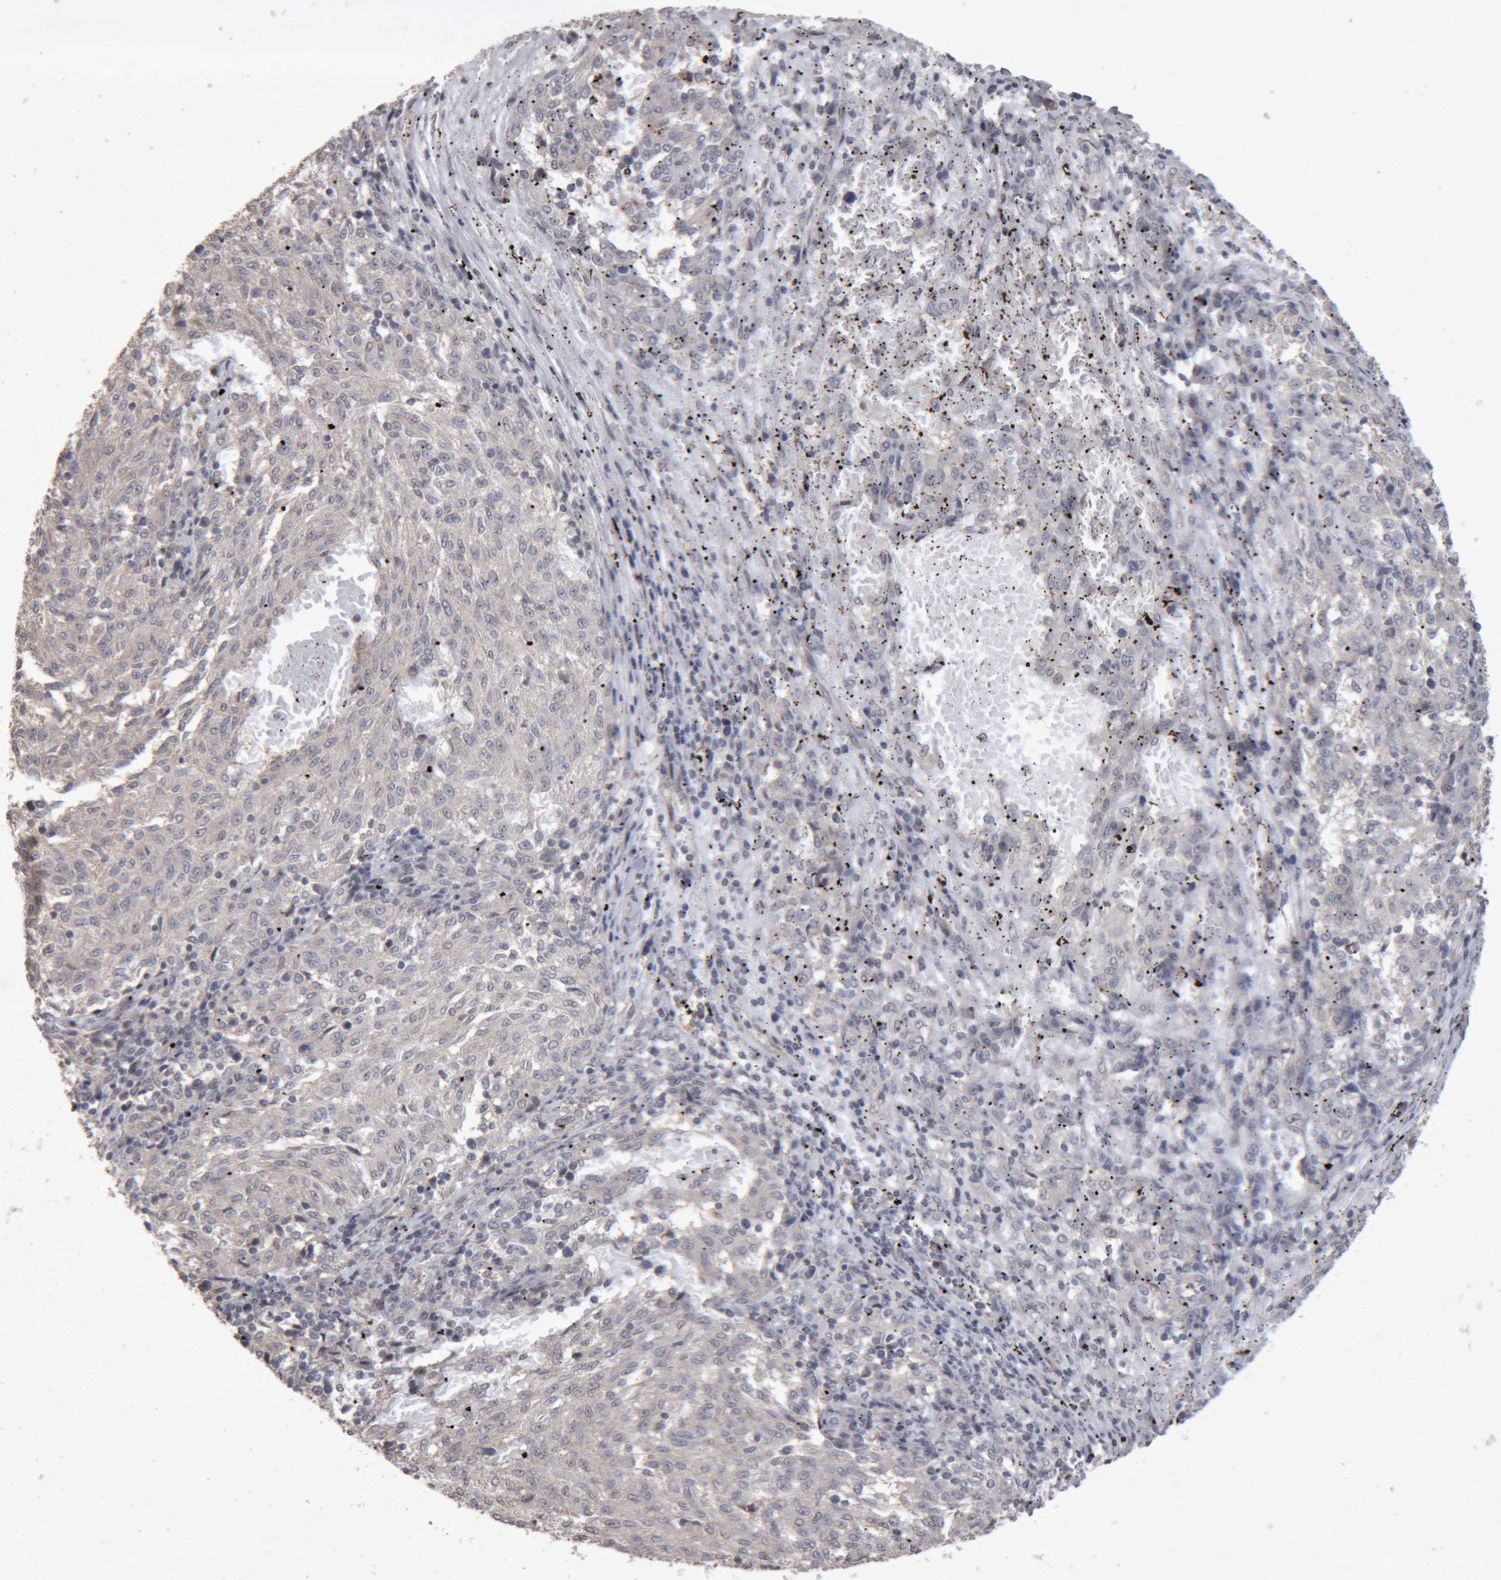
{"staining": {"intensity": "negative", "quantity": "none", "location": "none"}, "tissue": "melanoma", "cell_type": "Tumor cells", "image_type": "cancer", "snomed": [{"axis": "morphology", "description": "Malignant melanoma, NOS"}, {"axis": "topography", "description": "Skin"}], "caption": "This micrograph is of melanoma stained with IHC to label a protein in brown with the nuclei are counter-stained blue. There is no positivity in tumor cells.", "gene": "MEP1A", "patient": {"sex": "female", "age": 72}}